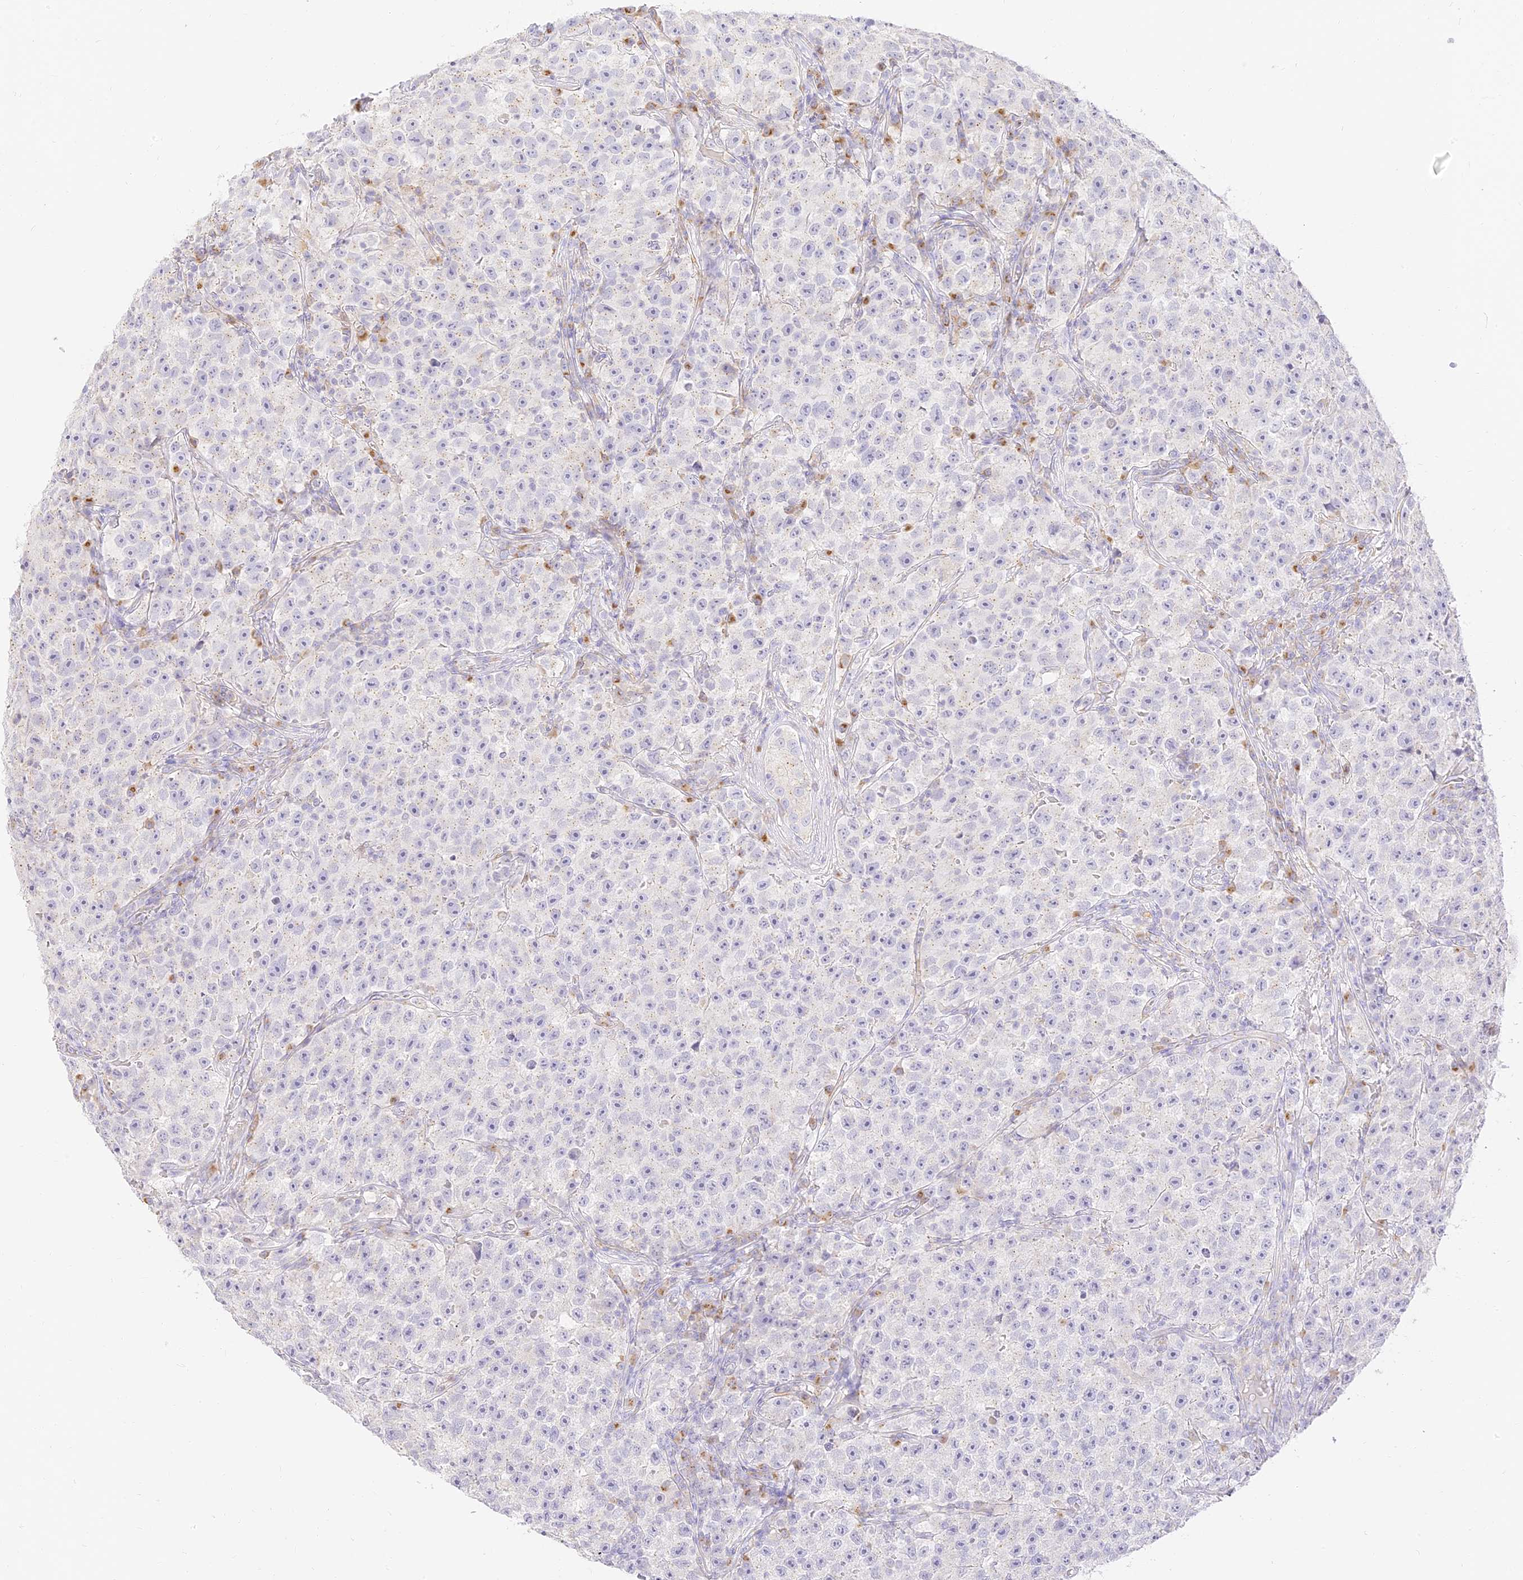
{"staining": {"intensity": "negative", "quantity": "none", "location": "none"}, "tissue": "testis cancer", "cell_type": "Tumor cells", "image_type": "cancer", "snomed": [{"axis": "morphology", "description": "Seminoma, NOS"}, {"axis": "topography", "description": "Testis"}], "caption": "Testis seminoma stained for a protein using IHC shows no staining tumor cells.", "gene": "SEC13", "patient": {"sex": "male", "age": 22}}